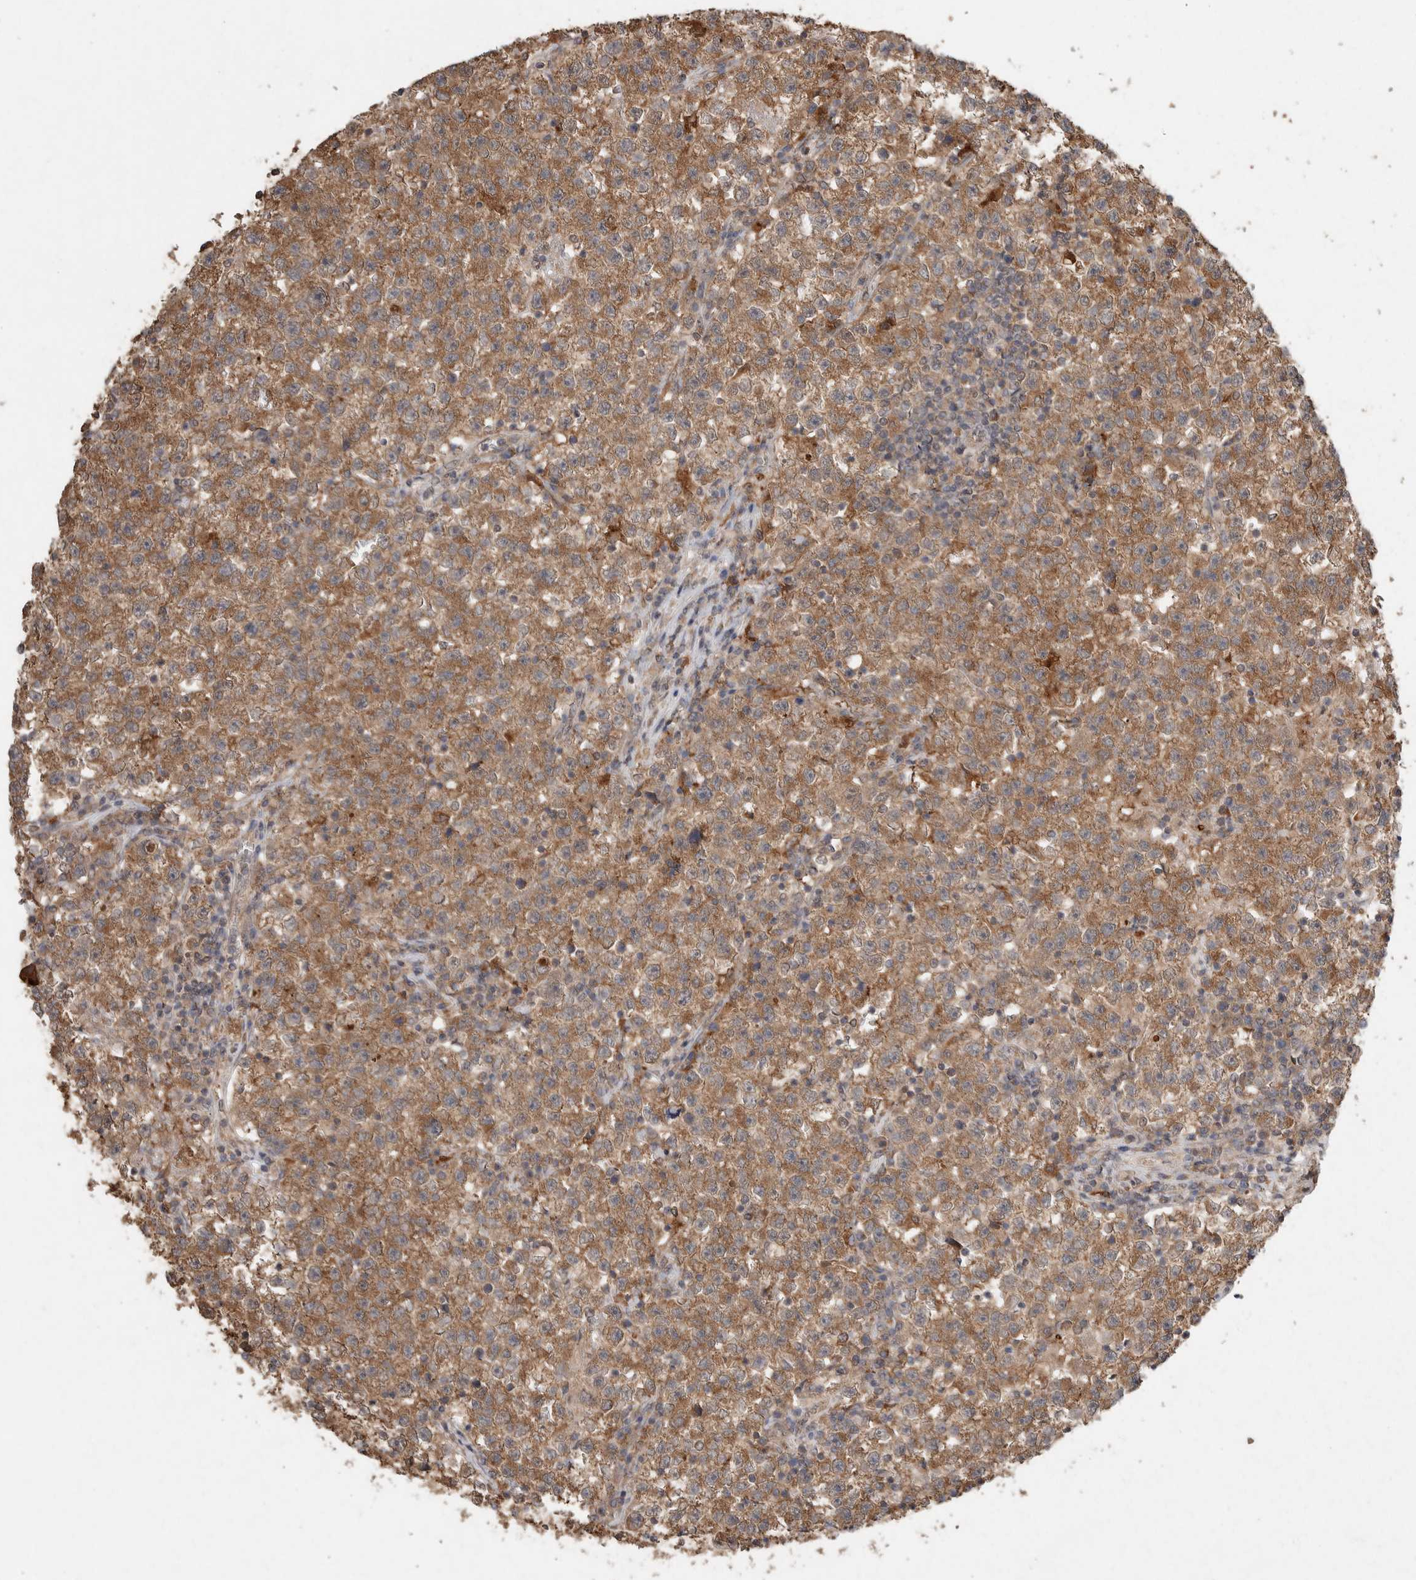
{"staining": {"intensity": "moderate", "quantity": ">75%", "location": "cytoplasmic/membranous"}, "tissue": "testis cancer", "cell_type": "Tumor cells", "image_type": "cancer", "snomed": [{"axis": "morphology", "description": "Seminoma, NOS"}, {"axis": "topography", "description": "Testis"}], "caption": "A high-resolution photomicrograph shows immunohistochemistry staining of testis cancer, which shows moderate cytoplasmic/membranous staining in about >75% of tumor cells.", "gene": "KCNJ5", "patient": {"sex": "male", "age": 22}}